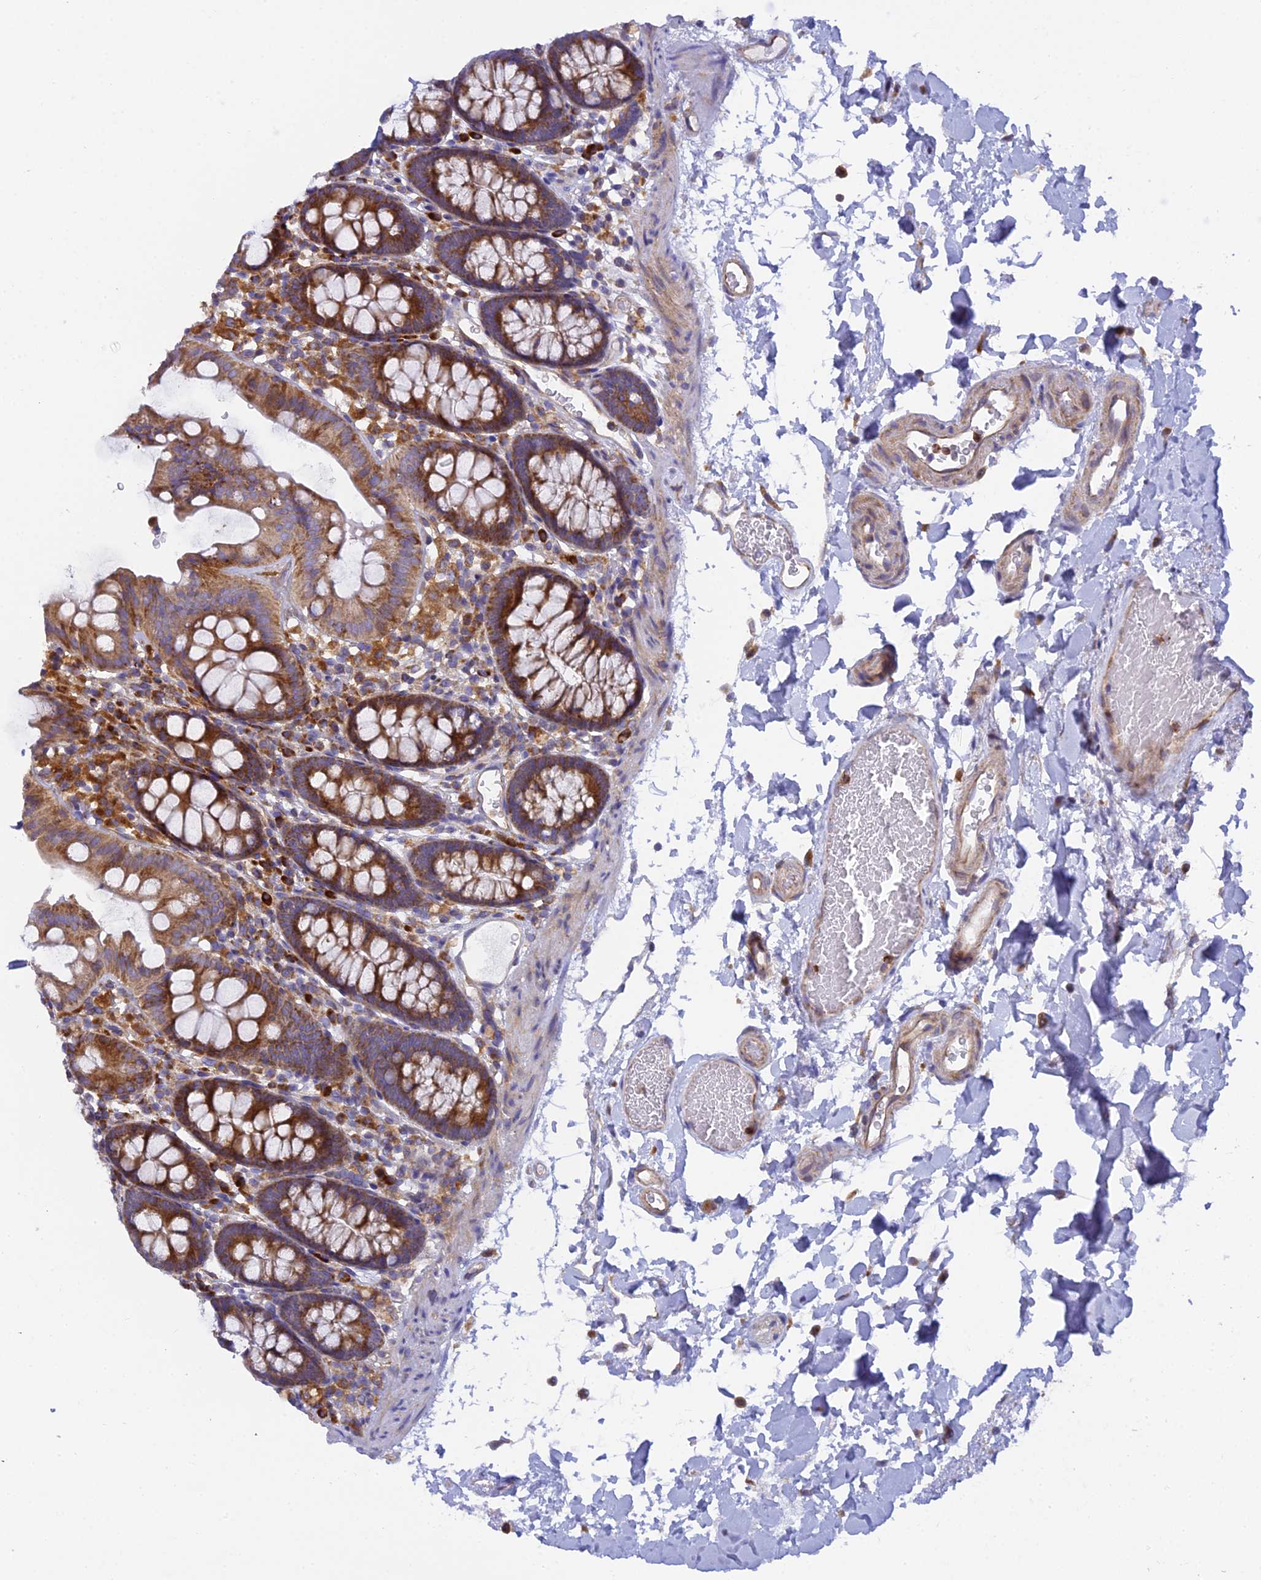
{"staining": {"intensity": "moderate", "quantity": ">75%", "location": "cytoplasmic/membranous"}, "tissue": "colon", "cell_type": "Endothelial cells", "image_type": "normal", "snomed": [{"axis": "morphology", "description": "Normal tissue, NOS"}, {"axis": "topography", "description": "Colon"}], "caption": "High-power microscopy captured an IHC photomicrograph of unremarkable colon, revealing moderate cytoplasmic/membranous staining in about >75% of endothelial cells.", "gene": "CLCN7", "patient": {"sex": "male", "age": 75}}